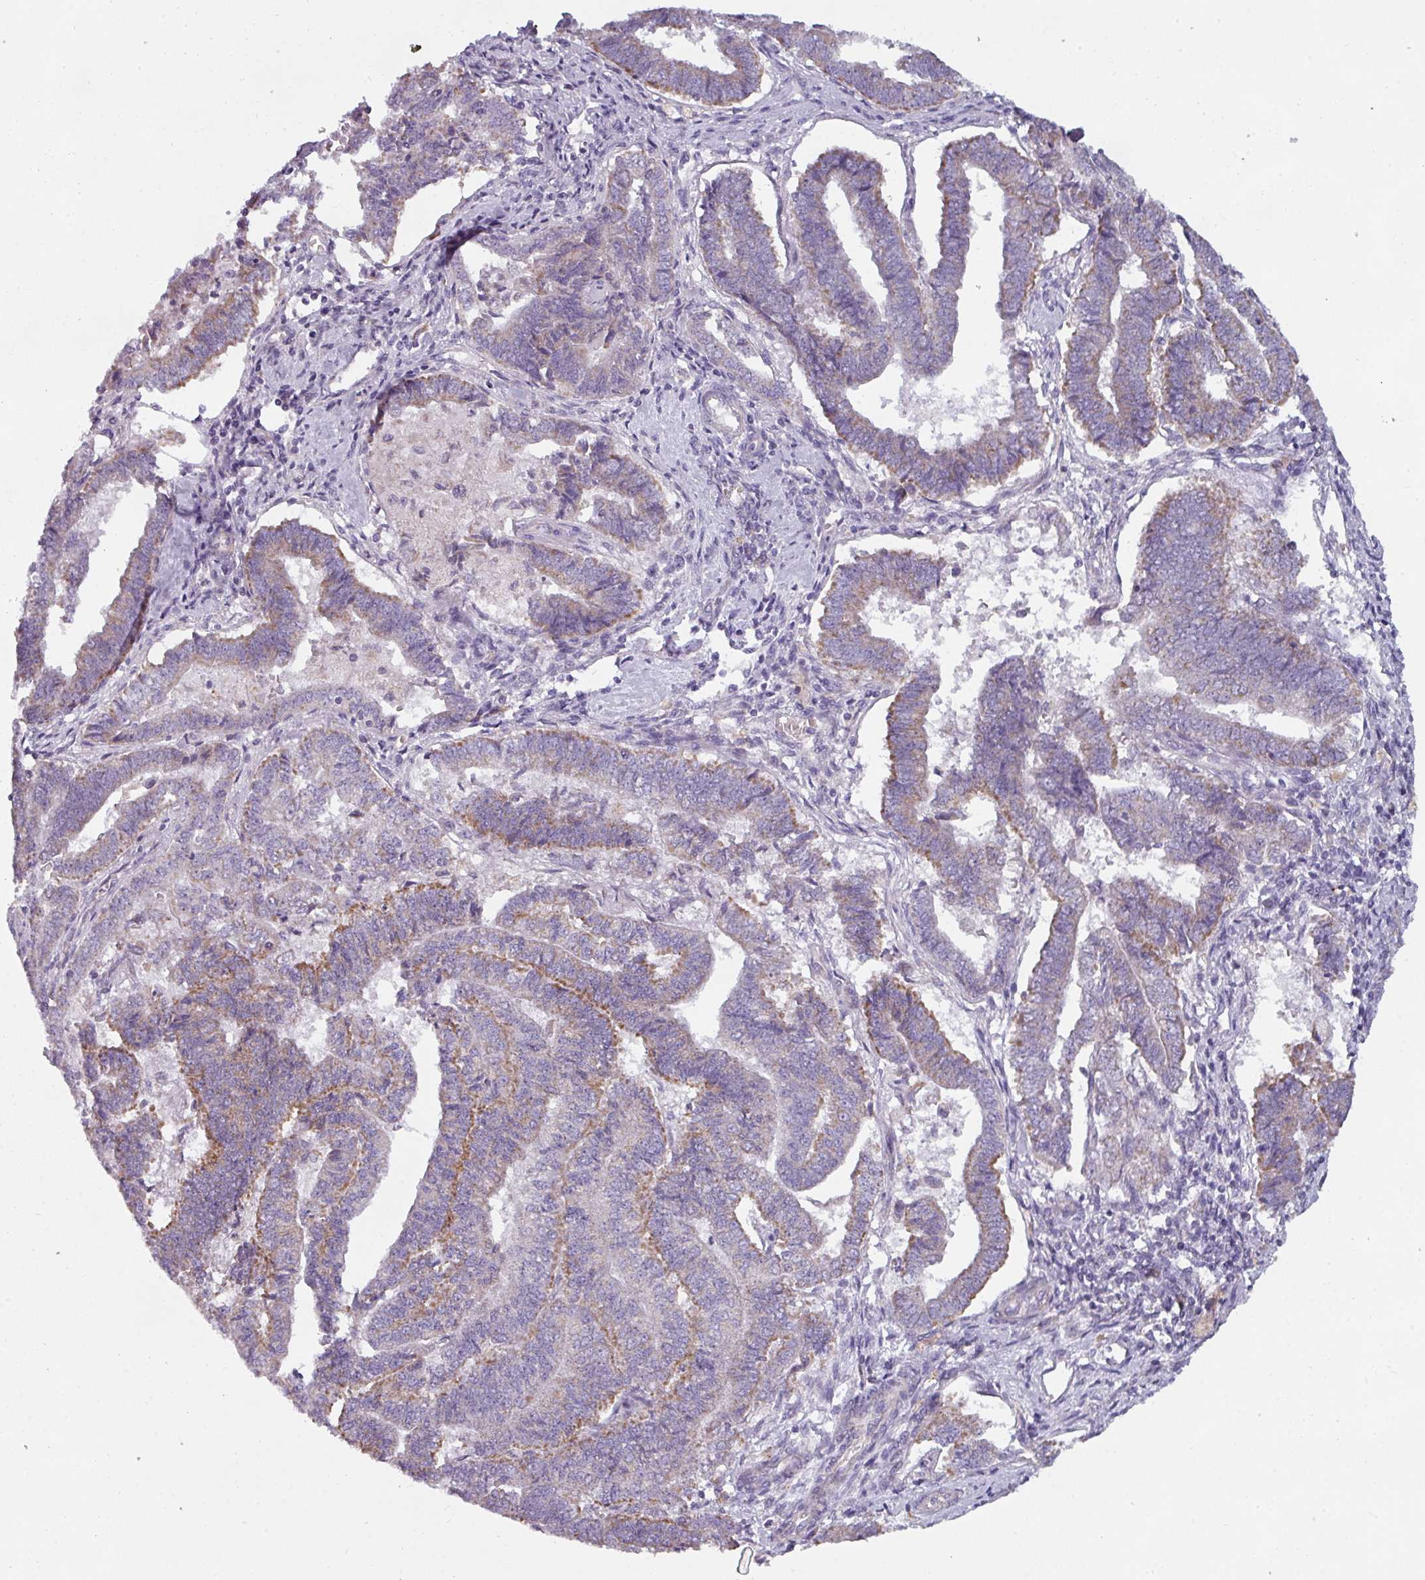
{"staining": {"intensity": "moderate", "quantity": "<25%", "location": "cytoplasmic/membranous"}, "tissue": "endometrial cancer", "cell_type": "Tumor cells", "image_type": "cancer", "snomed": [{"axis": "morphology", "description": "Adenocarcinoma, NOS"}, {"axis": "topography", "description": "Endometrium"}], "caption": "This is a histology image of IHC staining of endometrial adenocarcinoma, which shows moderate positivity in the cytoplasmic/membranous of tumor cells.", "gene": "C2orf68", "patient": {"sex": "female", "age": 72}}